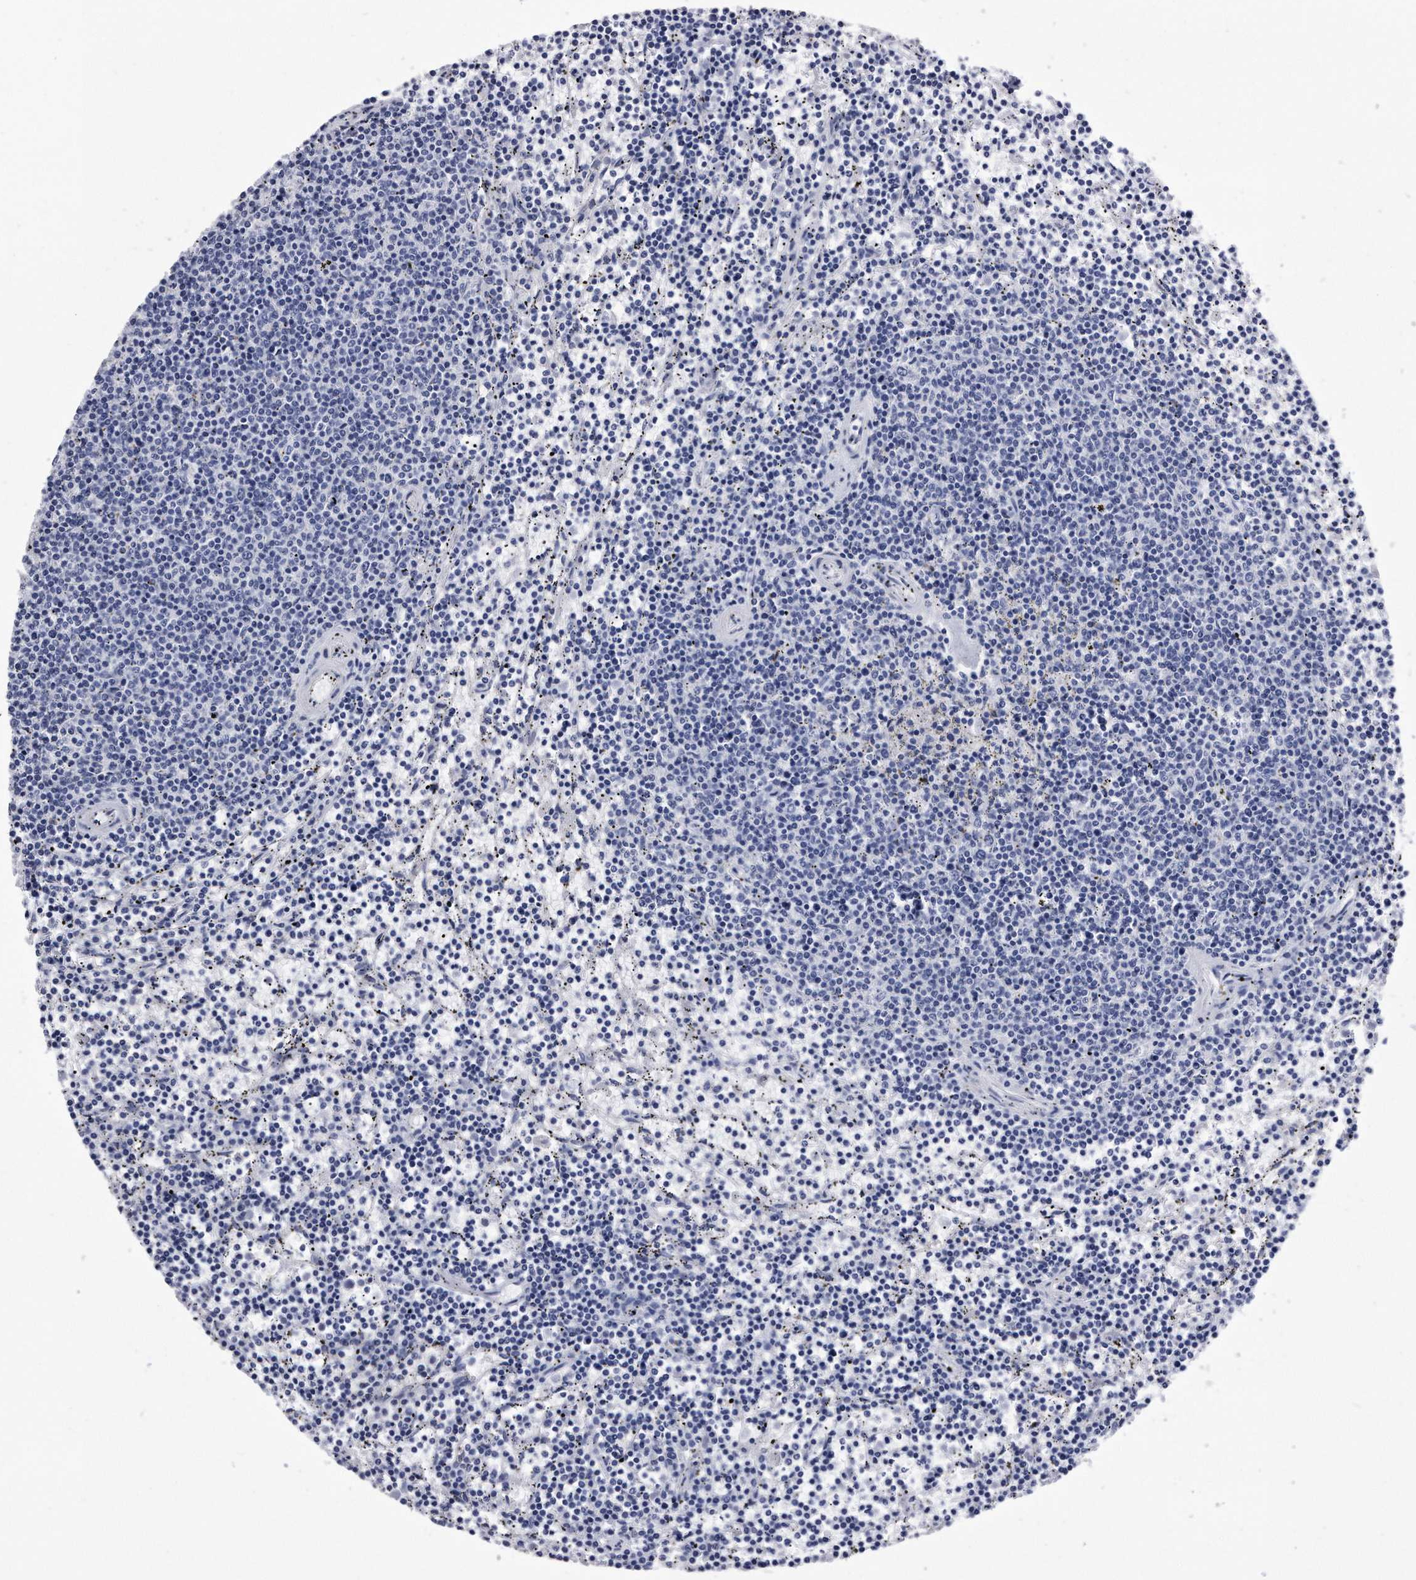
{"staining": {"intensity": "negative", "quantity": "none", "location": "none"}, "tissue": "lymphoma", "cell_type": "Tumor cells", "image_type": "cancer", "snomed": [{"axis": "morphology", "description": "Malignant lymphoma, non-Hodgkin's type, Low grade"}, {"axis": "topography", "description": "Spleen"}], "caption": "An image of lymphoma stained for a protein reveals no brown staining in tumor cells.", "gene": "KCTD8", "patient": {"sex": "female", "age": 50}}